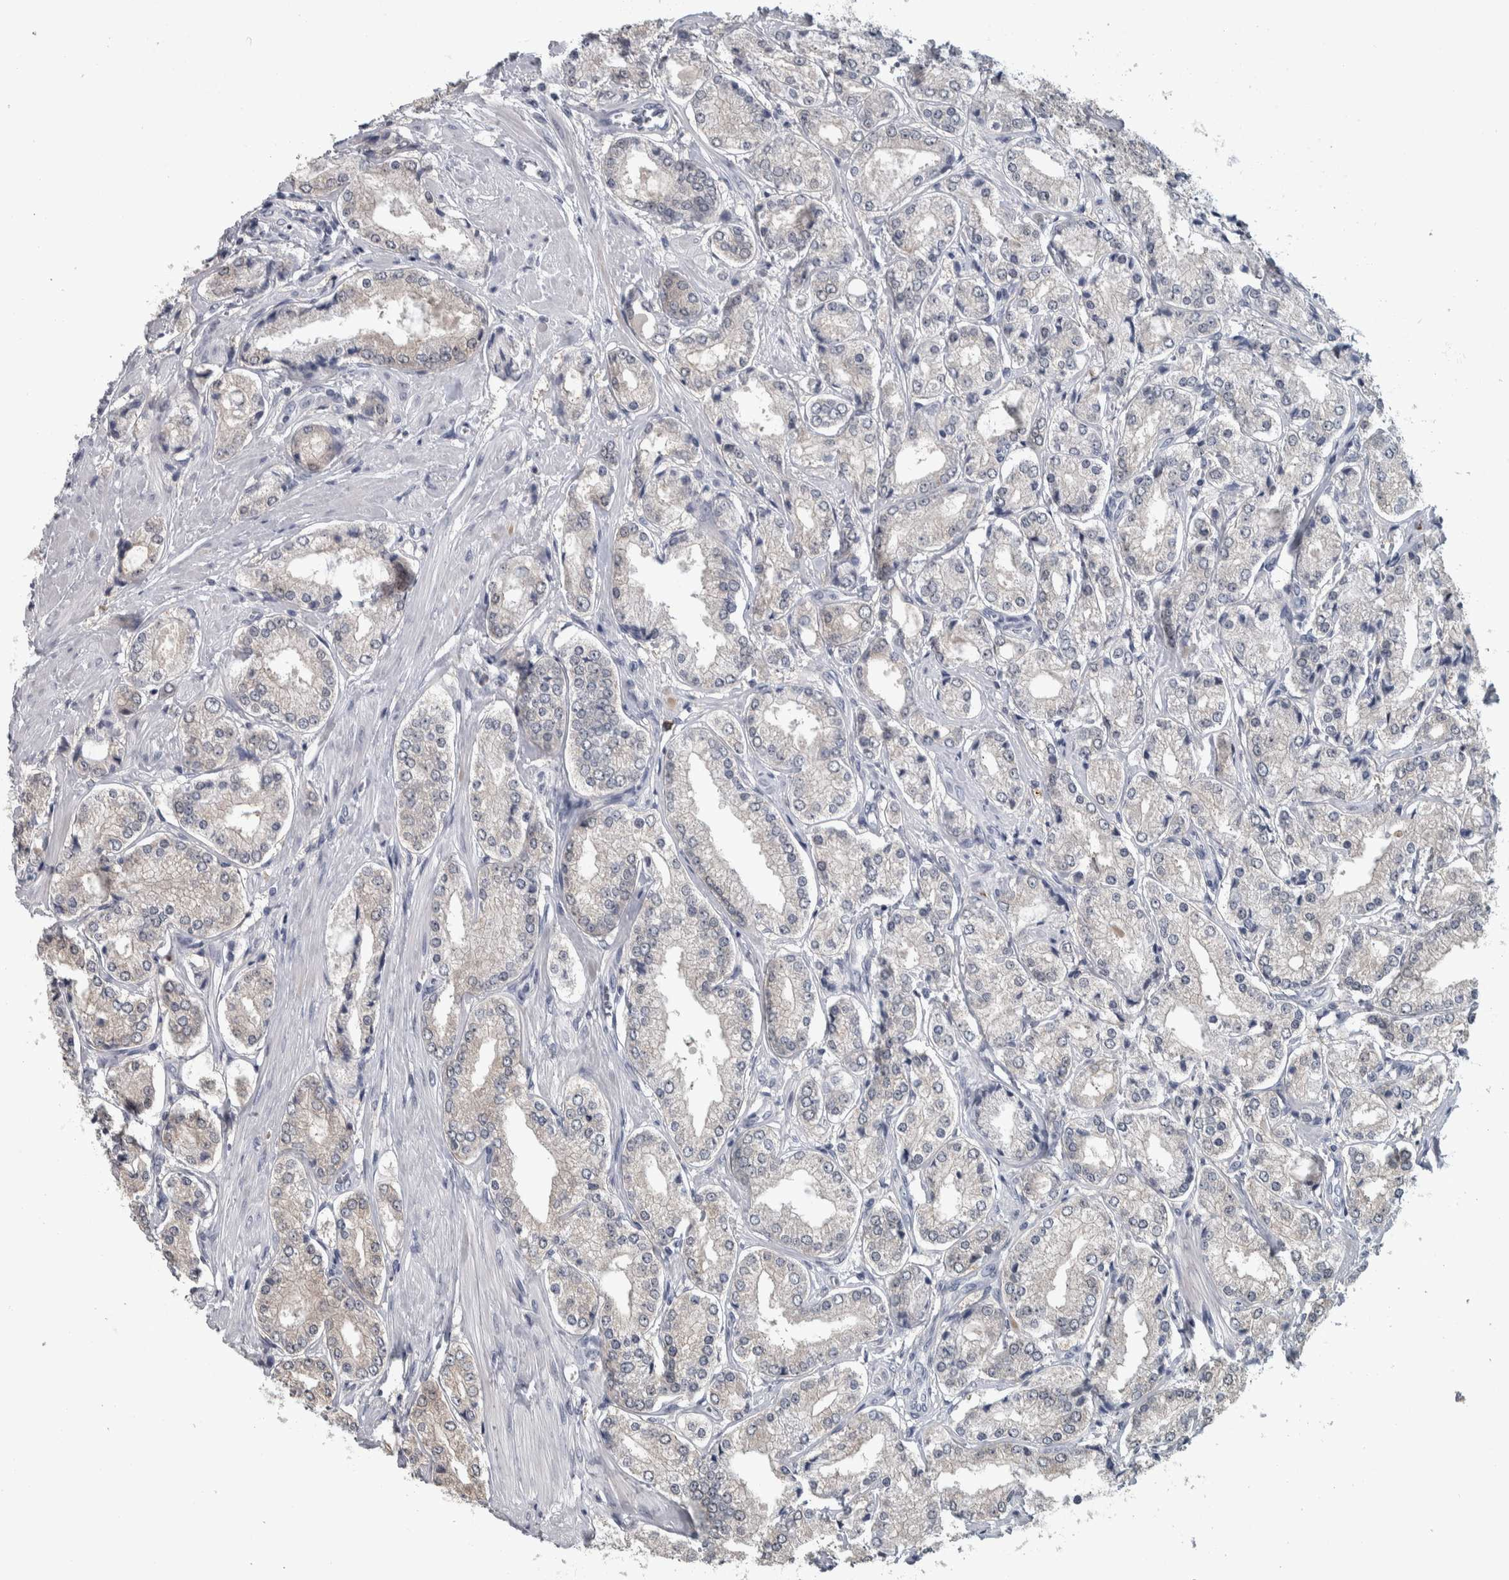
{"staining": {"intensity": "negative", "quantity": "none", "location": "none"}, "tissue": "prostate cancer", "cell_type": "Tumor cells", "image_type": "cancer", "snomed": [{"axis": "morphology", "description": "Adenocarcinoma, Low grade"}, {"axis": "topography", "description": "Prostate"}], "caption": "Immunohistochemistry (IHC) photomicrograph of neoplastic tissue: prostate adenocarcinoma (low-grade) stained with DAB (3,3'-diaminobenzidine) displays no significant protein expression in tumor cells. The staining was performed using DAB to visualize the protein expression in brown, while the nuclei were stained in blue with hematoxylin (Magnification: 20x).", "gene": "CAVIN4", "patient": {"sex": "male", "age": 62}}